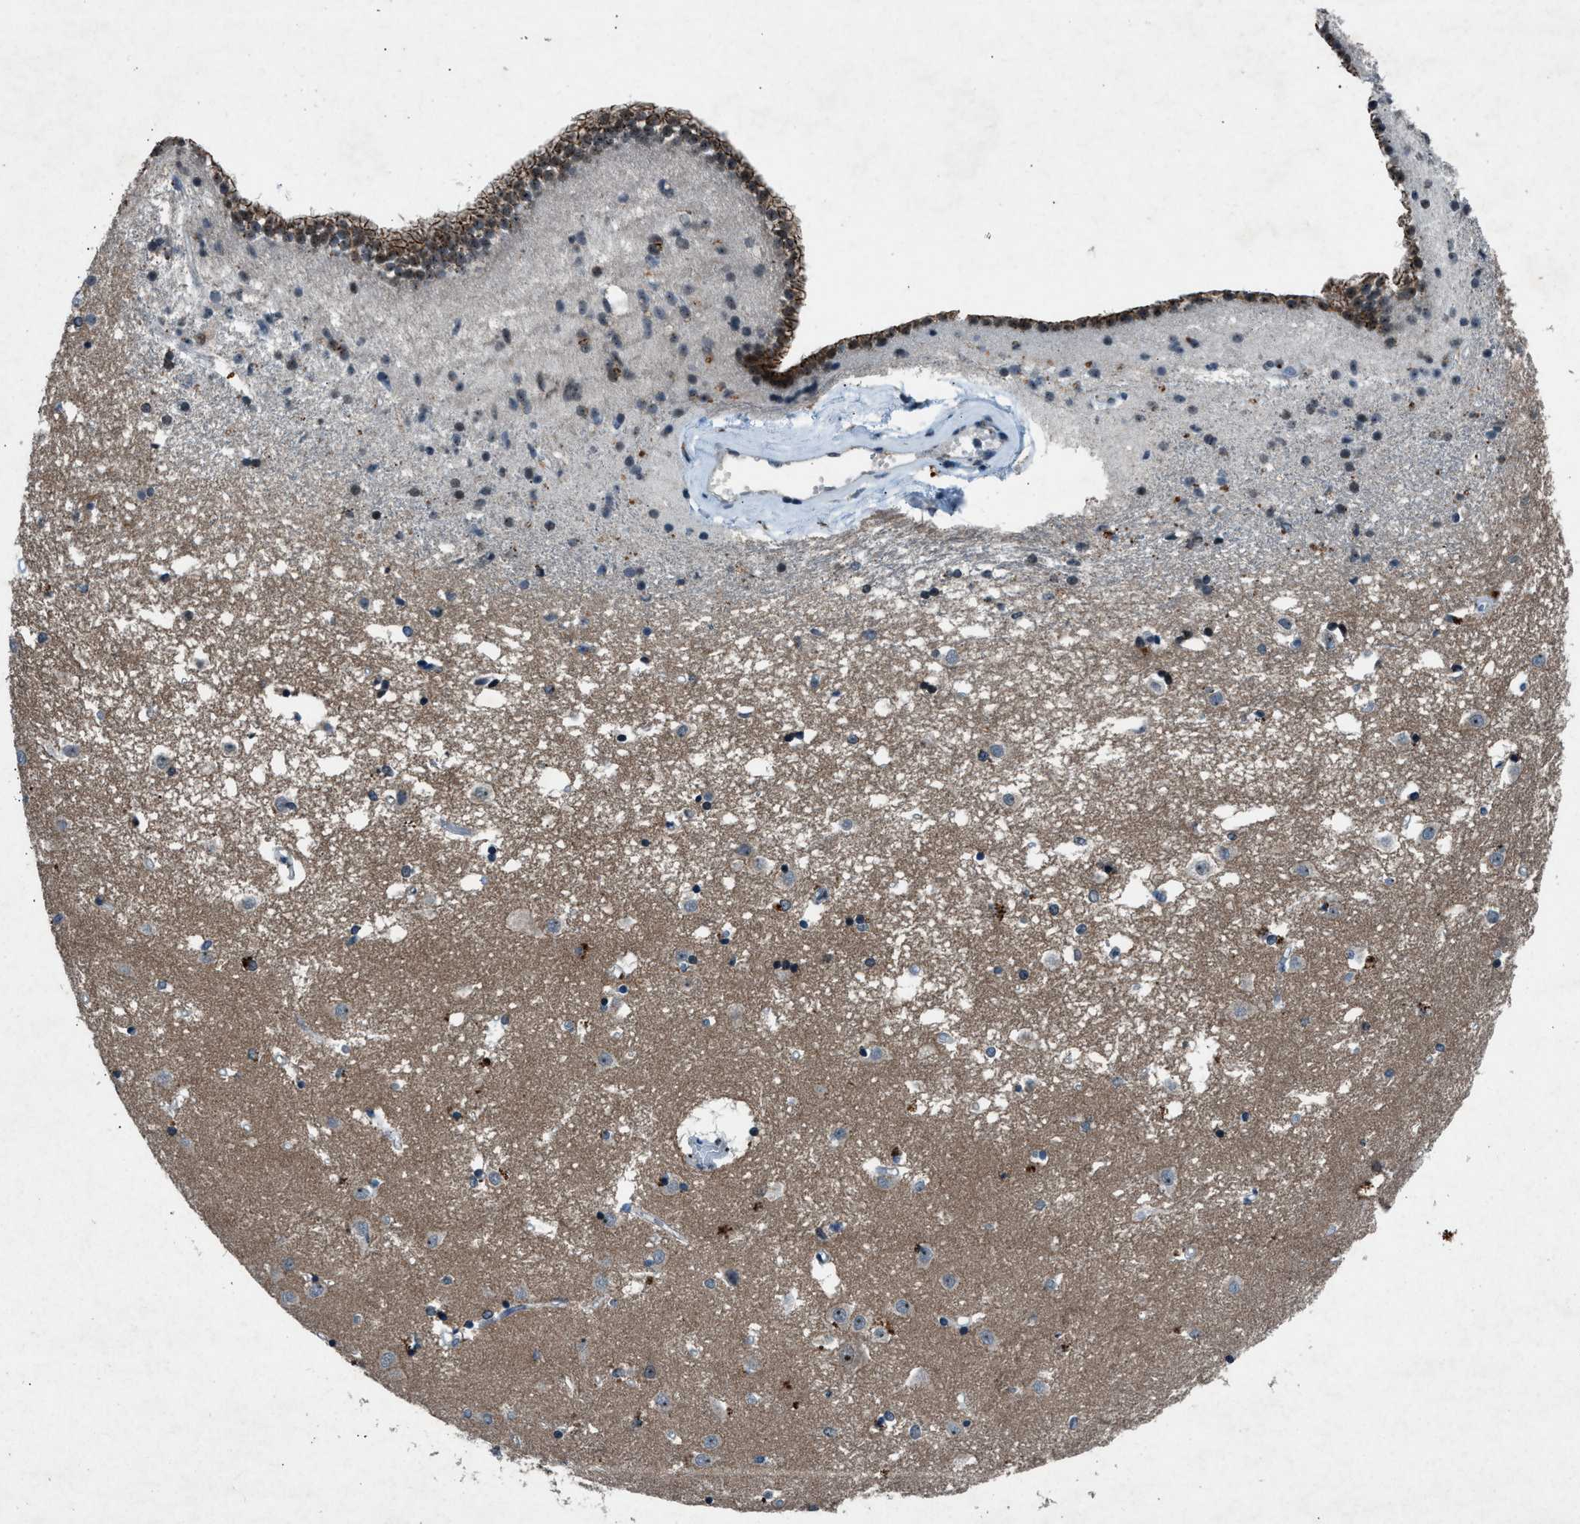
{"staining": {"intensity": "strong", "quantity": "<25%", "location": "cytoplasmic/membranous"}, "tissue": "caudate", "cell_type": "Glial cells", "image_type": "normal", "snomed": [{"axis": "morphology", "description": "Normal tissue, NOS"}, {"axis": "topography", "description": "Lateral ventricle wall"}], "caption": "Caudate stained for a protein (brown) exhibits strong cytoplasmic/membranous positive staining in about <25% of glial cells.", "gene": "ADCY1", "patient": {"sex": "male", "age": 45}}